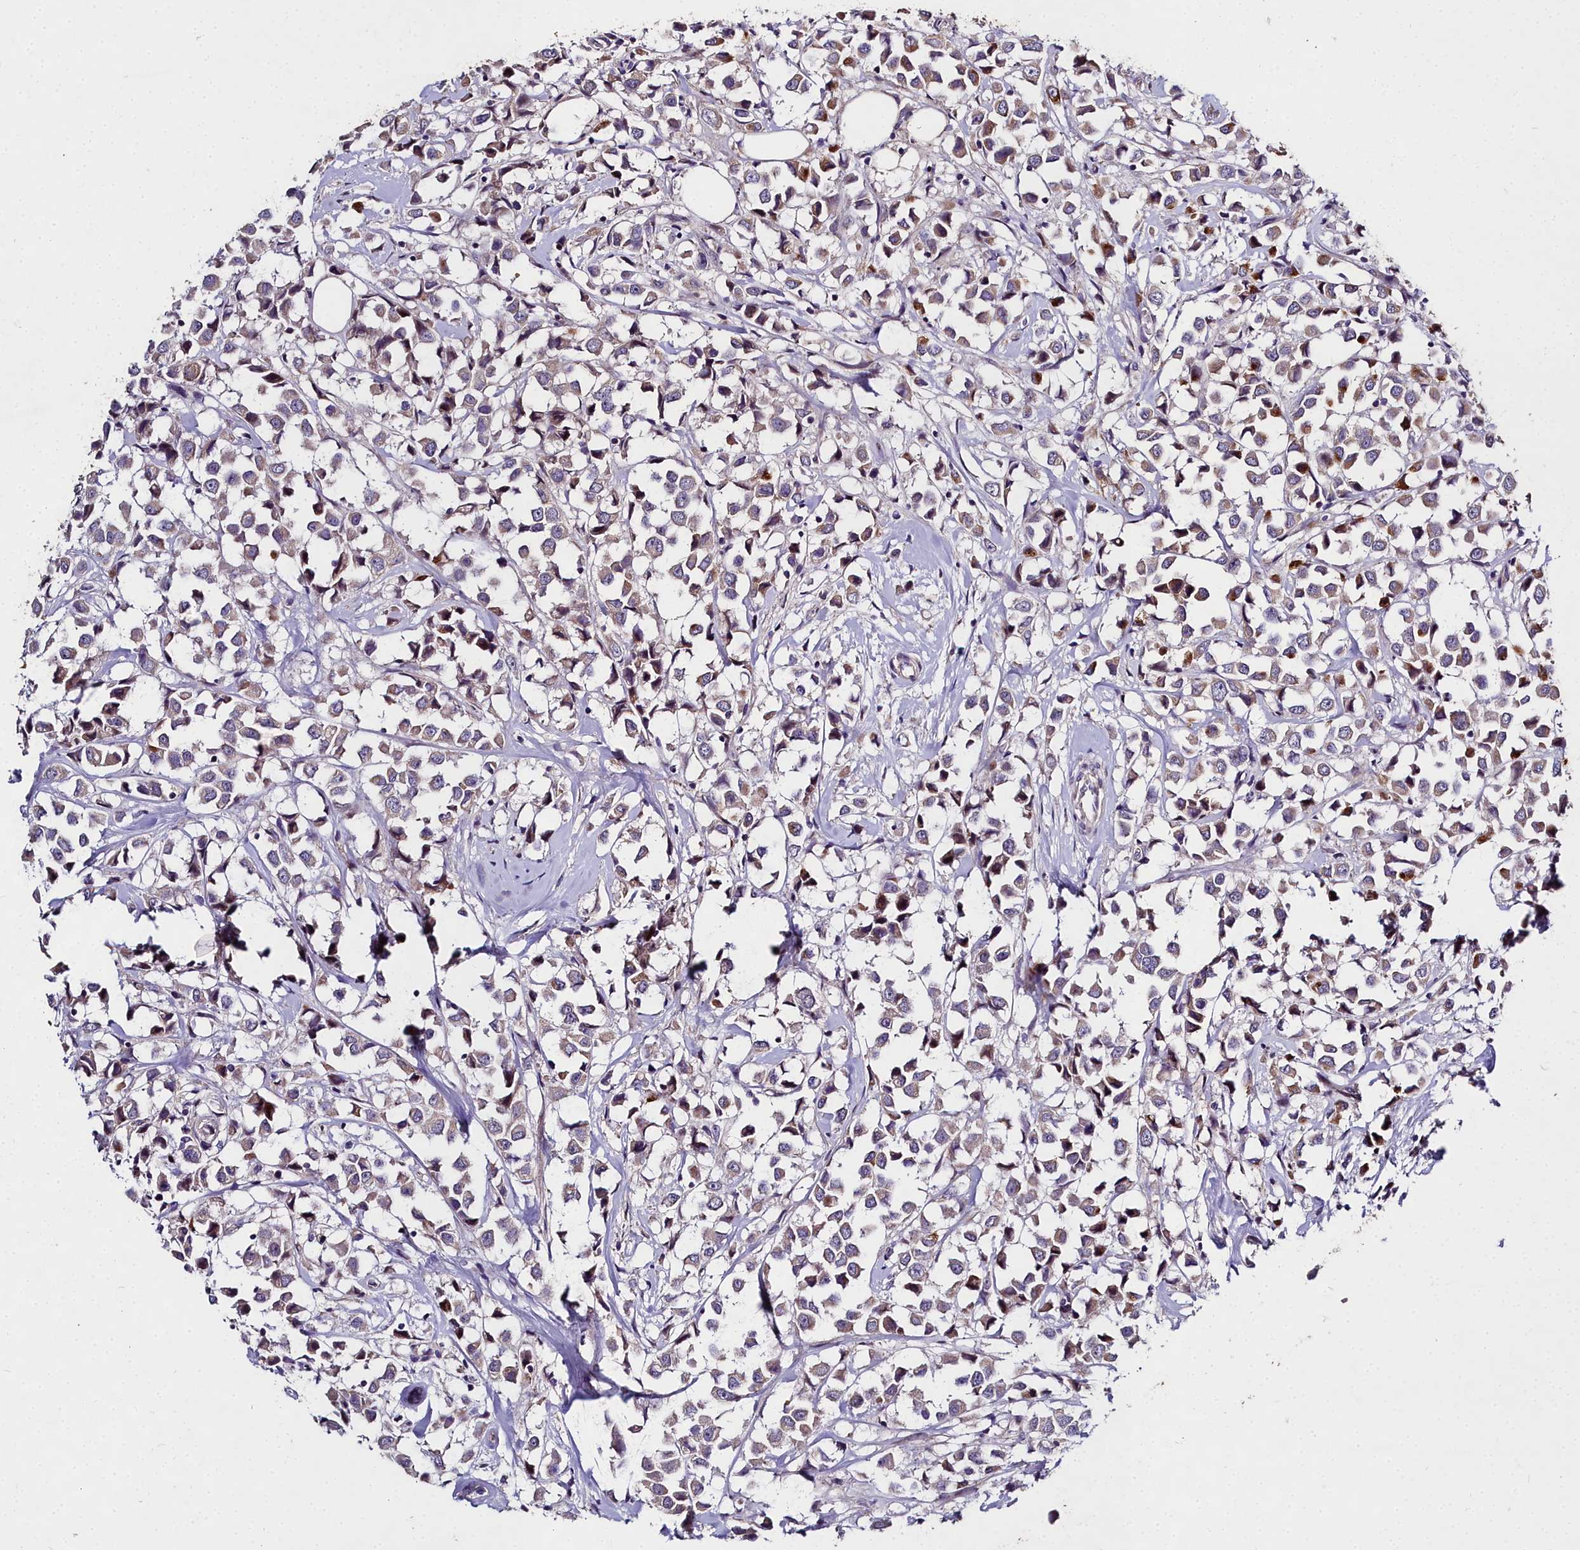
{"staining": {"intensity": "weak", "quantity": ">75%", "location": "cytoplasmic/membranous"}, "tissue": "breast cancer", "cell_type": "Tumor cells", "image_type": "cancer", "snomed": [{"axis": "morphology", "description": "Duct carcinoma"}, {"axis": "topography", "description": "Breast"}], "caption": "The immunohistochemical stain highlights weak cytoplasmic/membranous staining in tumor cells of breast infiltrating ductal carcinoma tissue. Using DAB (3,3'-diaminobenzidine) (brown) and hematoxylin (blue) stains, captured at high magnification using brightfield microscopy.", "gene": "NT5M", "patient": {"sex": "female", "age": 61}}